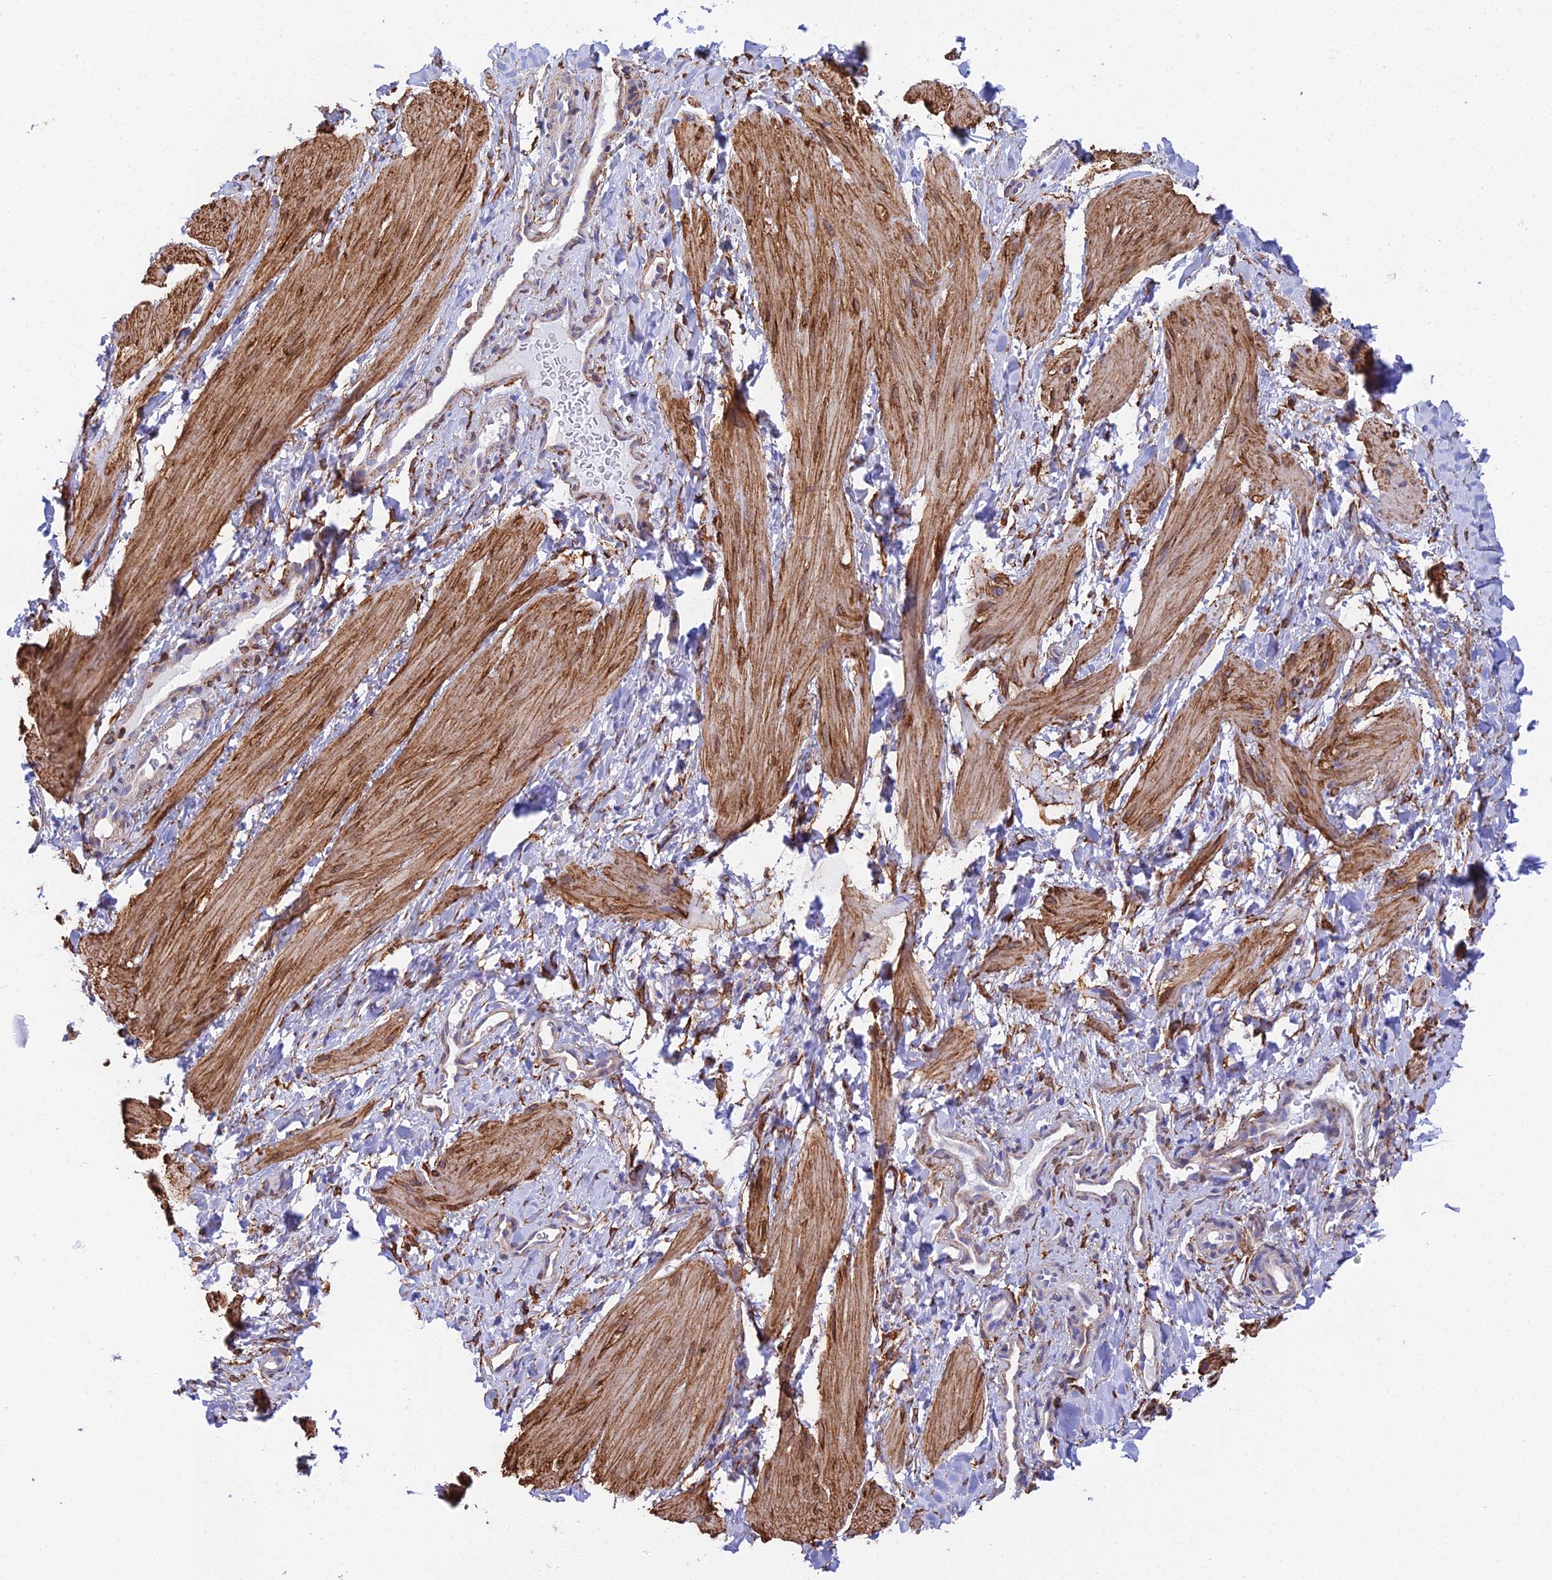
{"staining": {"intensity": "moderate", "quantity": ">75%", "location": "cytoplasmic/membranous"}, "tissue": "smooth muscle", "cell_type": "Smooth muscle cells", "image_type": "normal", "snomed": [{"axis": "morphology", "description": "Normal tissue, NOS"}, {"axis": "topography", "description": "Smooth muscle"}], "caption": "IHC micrograph of benign smooth muscle stained for a protein (brown), which shows medium levels of moderate cytoplasmic/membranous positivity in approximately >75% of smooth muscle cells.", "gene": "MXRA7", "patient": {"sex": "male", "age": 16}}